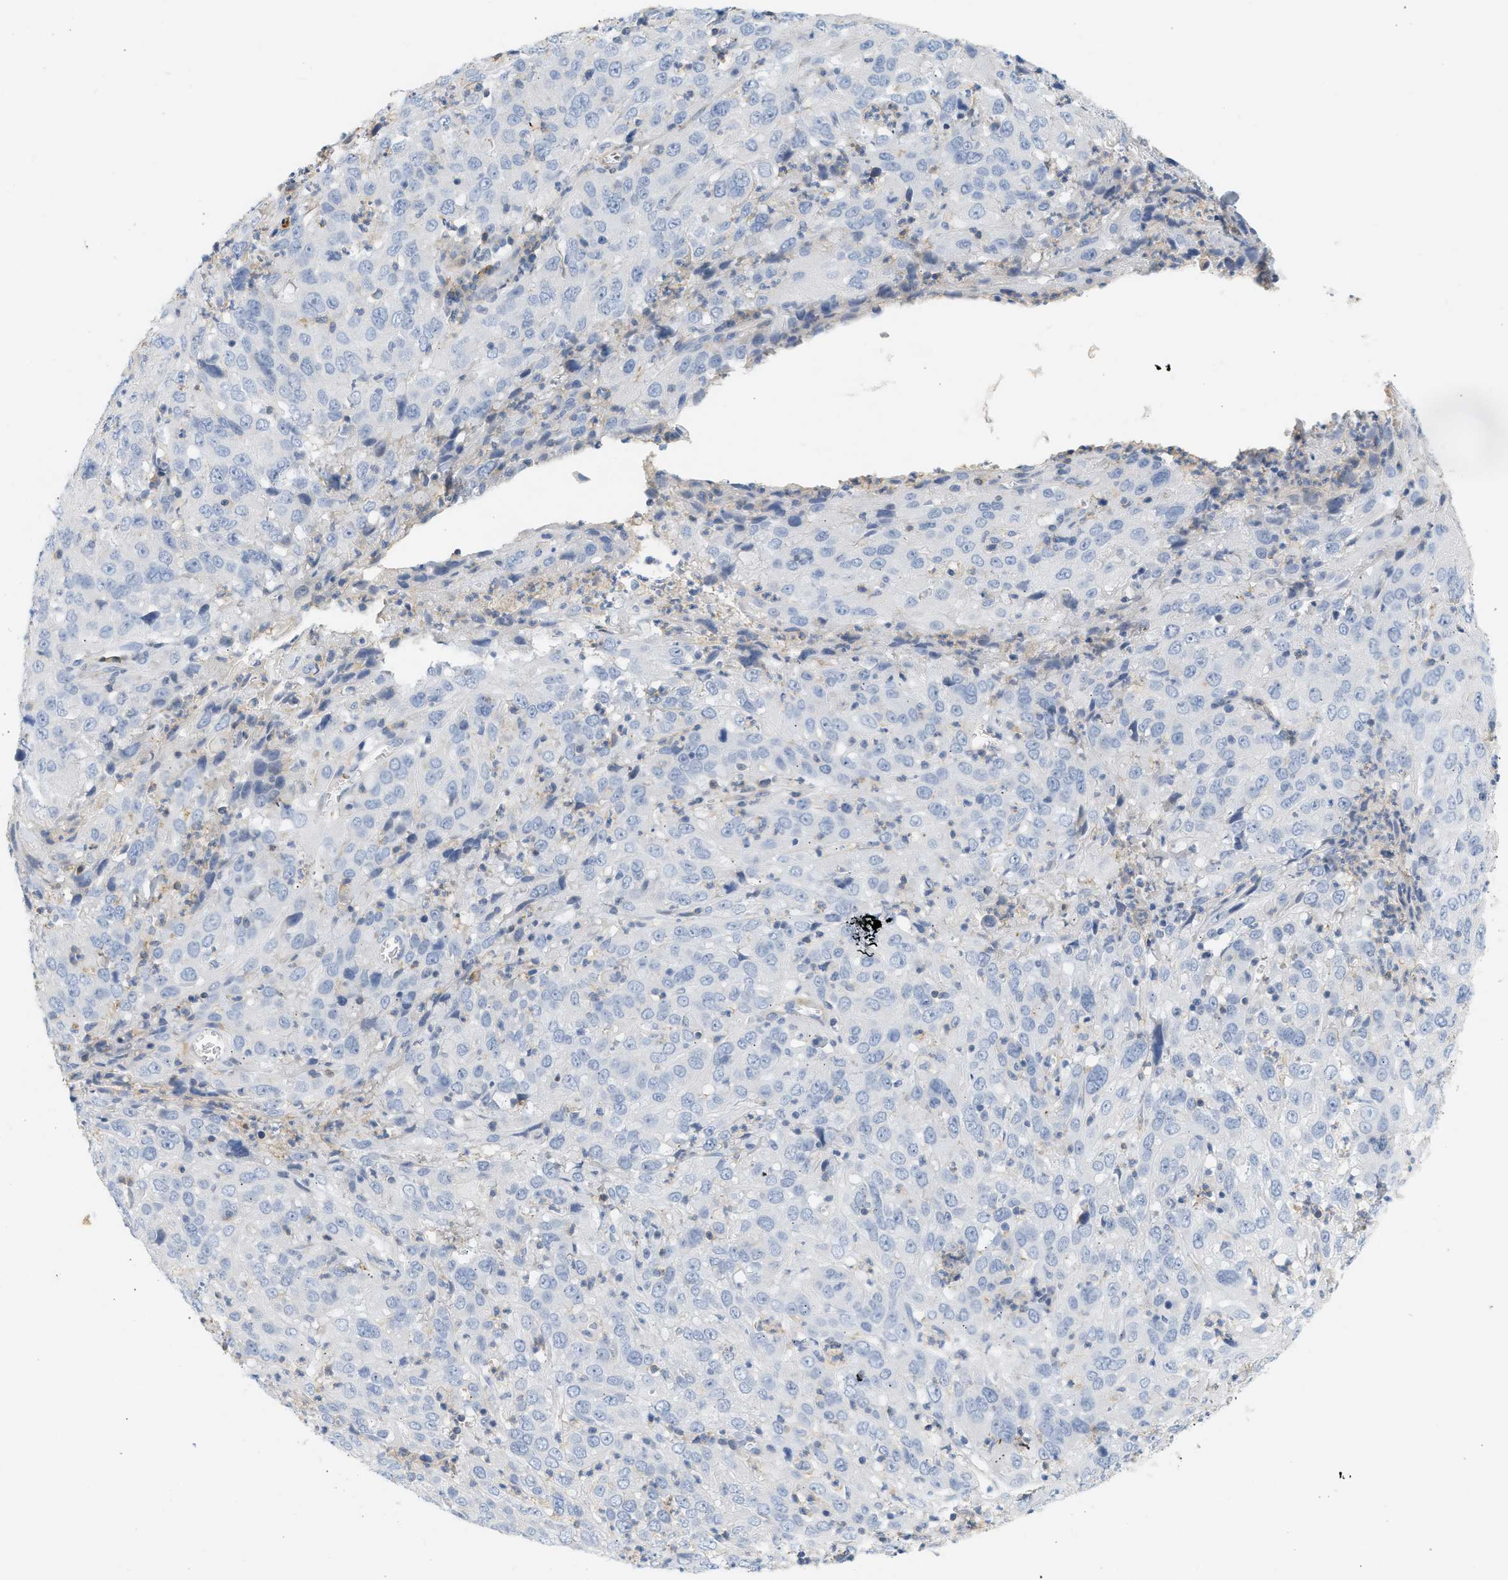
{"staining": {"intensity": "negative", "quantity": "none", "location": "none"}, "tissue": "cervical cancer", "cell_type": "Tumor cells", "image_type": "cancer", "snomed": [{"axis": "morphology", "description": "Squamous cell carcinoma, NOS"}, {"axis": "topography", "description": "Cervix"}], "caption": "Image shows no protein positivity in tumor cells of cervical squamous cell carcinoma tissue. (DAB IHC visualized using brightfield microscopy, high magnification).", "gene": "BVES", "patient": {"sex": "female", "age": 32}}